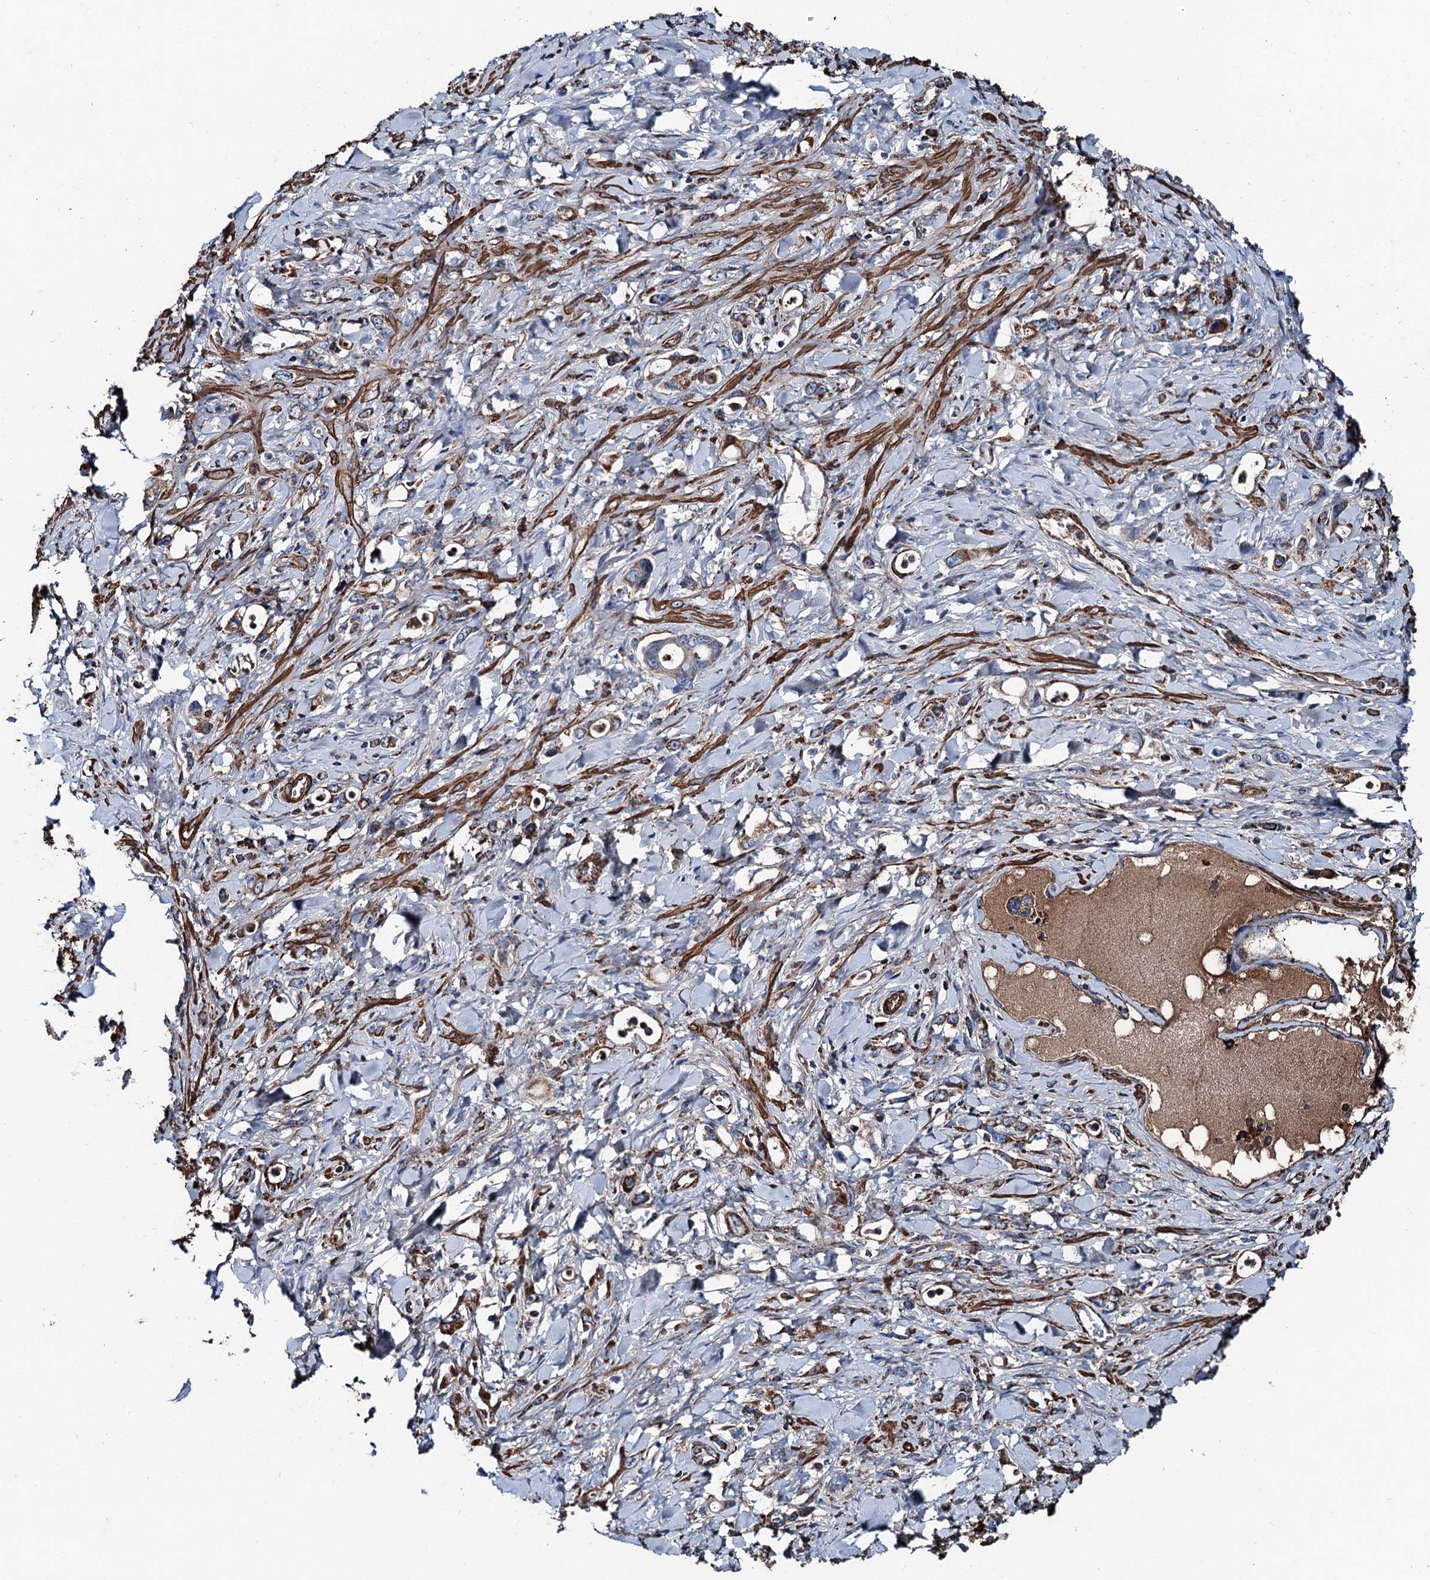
{"staining": {"intensity": "moderate", "quantity": "25%-75%", "location": "cytoplasmic/membranous"}, "tissue": "stomach cancer", "cell_type": "Tumor cells", "image_type": "cancer", "snomed": [{"axis": "morphology", "description": "Adenocarcinoma, NOS"}, {"axis": "topography", "description": "Stomach, lower"}], "caption": "The photomicrograph demonstrates a brown stain indicating the presence of a protein in the cytoplasmic/membranous of tumor cells in adenocarcinoma (stomach). Ihc stains the protein in brown and the nuclei are stained blue.", "gene": "DDIAS", "patient": {"sex": "female", "age": 43}}